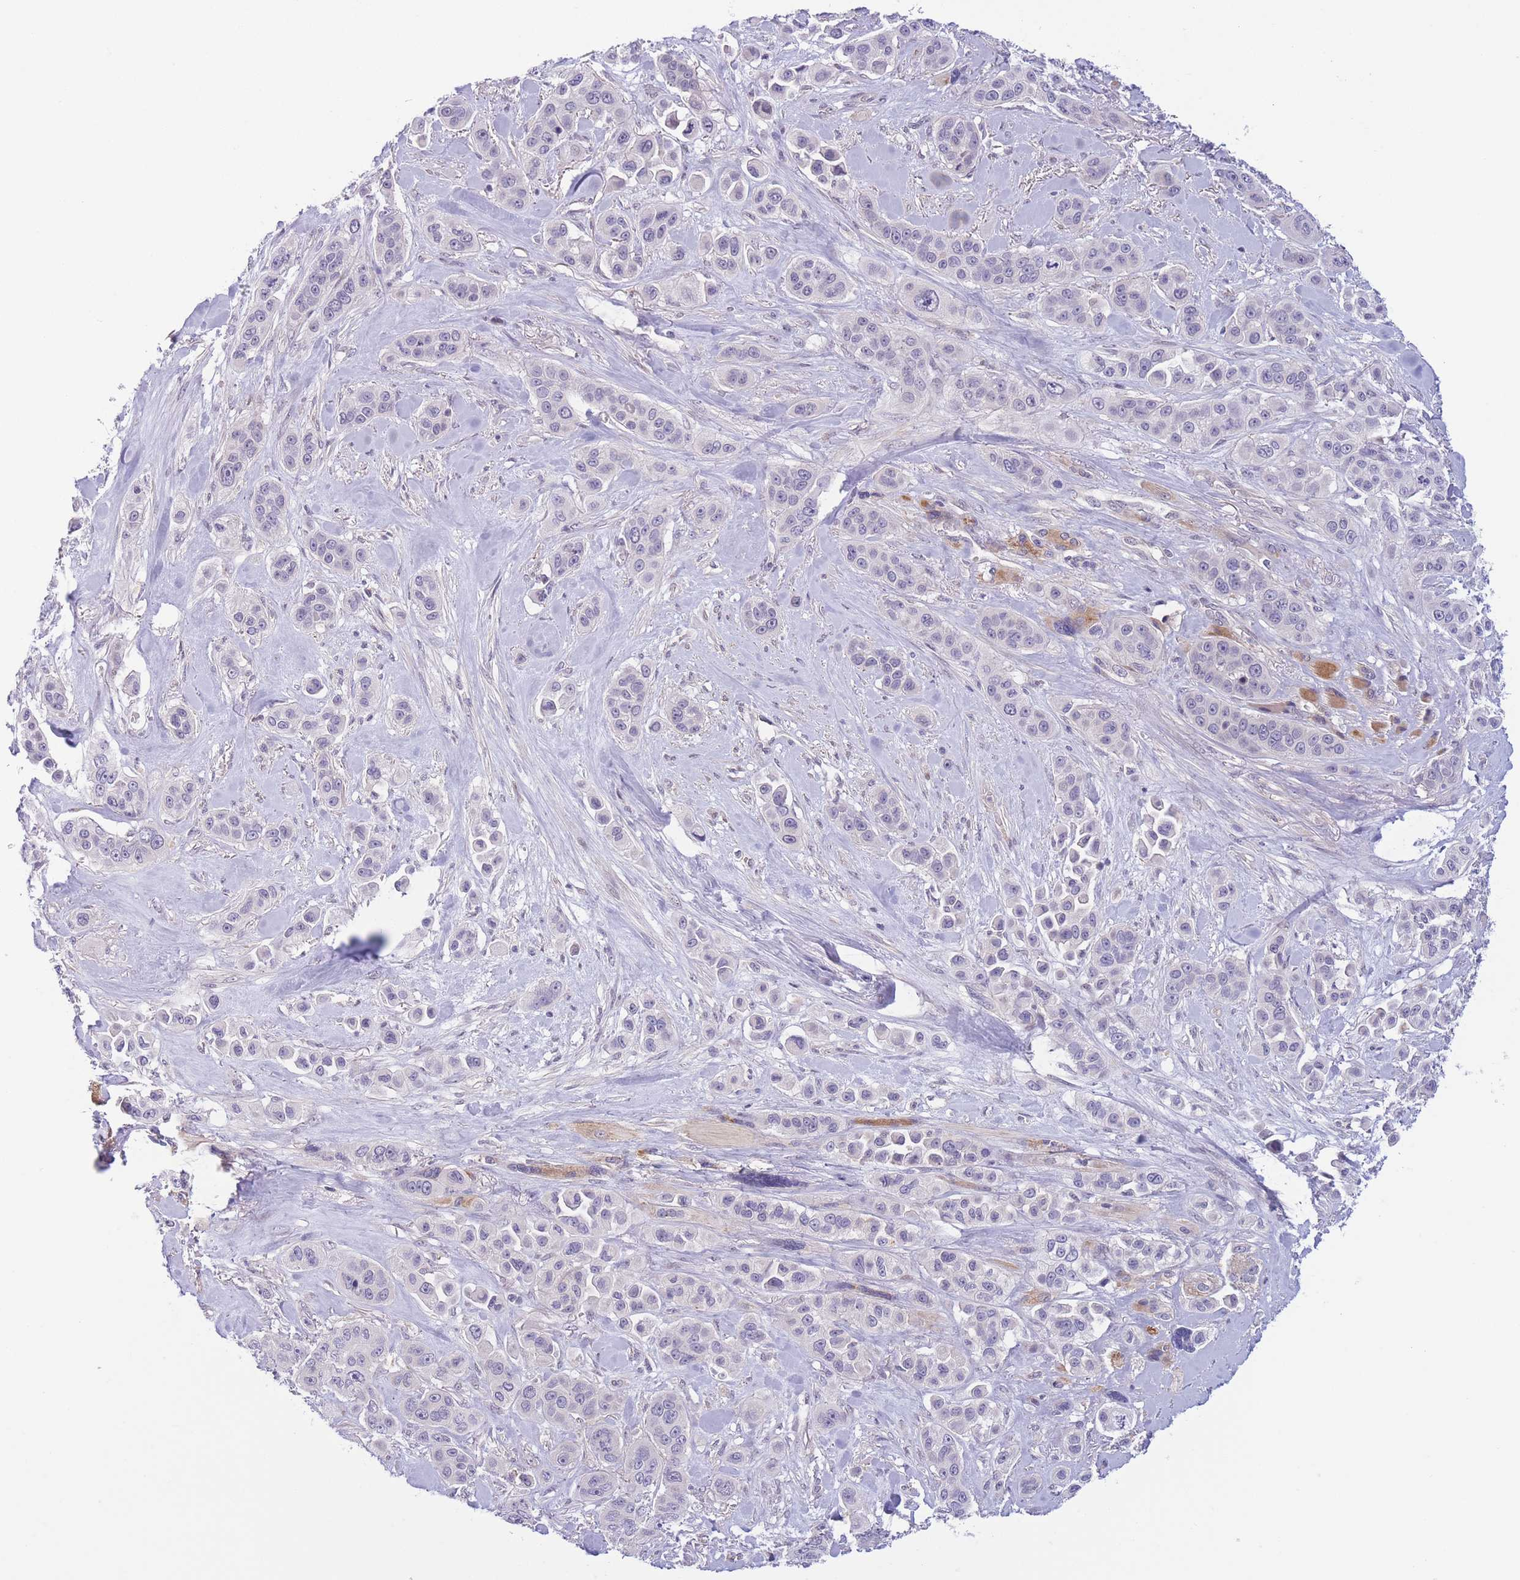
{"staining": {"intensity": "negative", "quantity": "none", "location": "none"}, "tissue": "skin cancer", "cell_type": "Tumor cells", "image_type": "cancer", "snomed": [{"axis": "morphology", "description": "Squamous cell carcinoma, NOS"}, {"axis": "topography", "description": "Skin"}], "caption": "Immunohistochemical staining of human skin cancer displays no significant staining in tumor cells.", "gene": "C9orf152", "patient": {"sex": "male", "age": 67}}